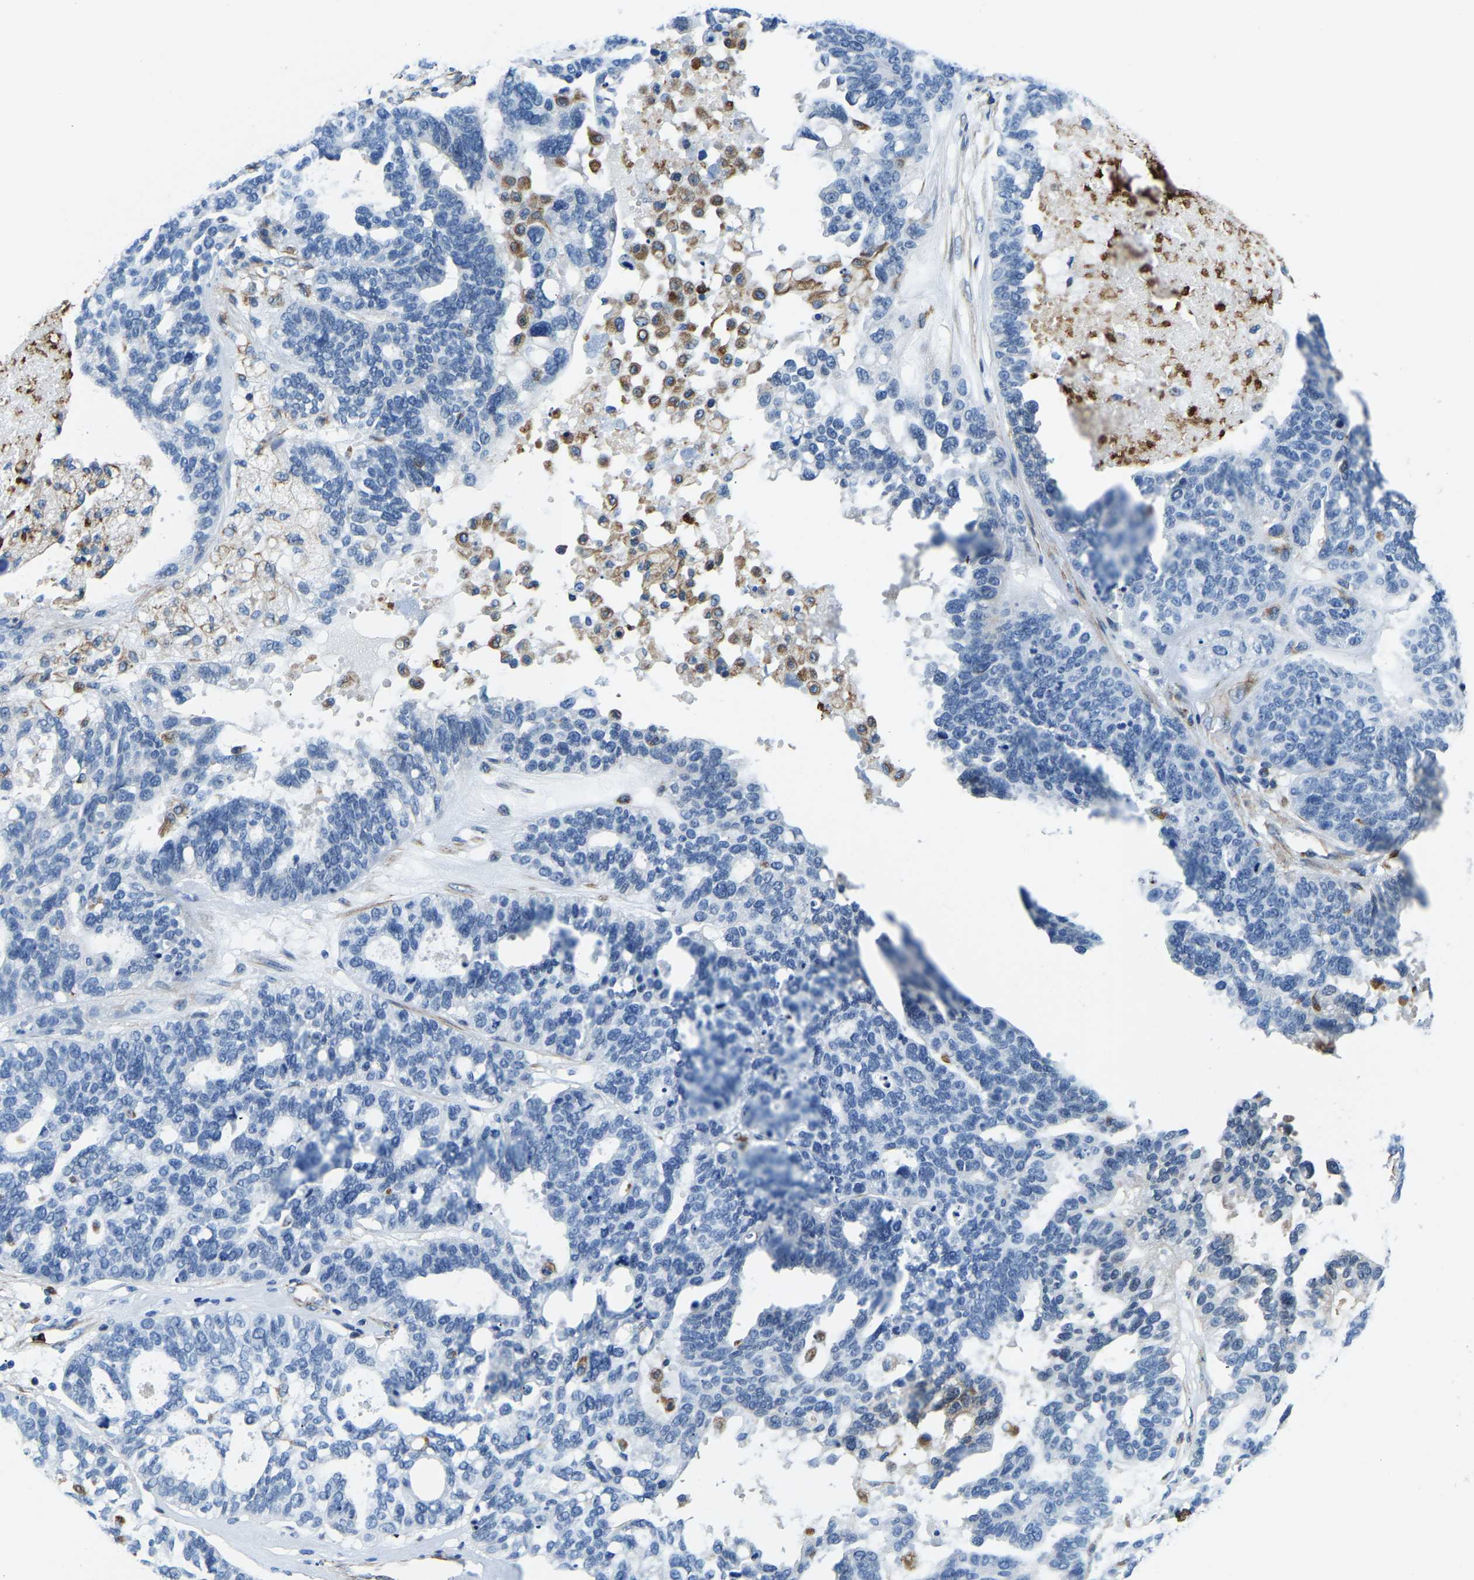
{"staining": {"intensity": "negative", "quantity": "none", "location": "none"}, "tissue": "ovarian cancer", "cell_type": "Tumor cells", "image_type": "cancer", "snomed": [{"axis": "morphology", "description": "Cystadenocarcinoma, serous, NOS"}, {"axis": "topography", "description": "Ovary"}], "caption": "DAB (3,3'-diaminobenzidine) immunohistochemical staining of human serous cystadenocarcinoma (ovarian) demonstrates no significant expression in tumor cells.", "gene": "MS4A3", "patient": {"sex": "female", "age": 59}}